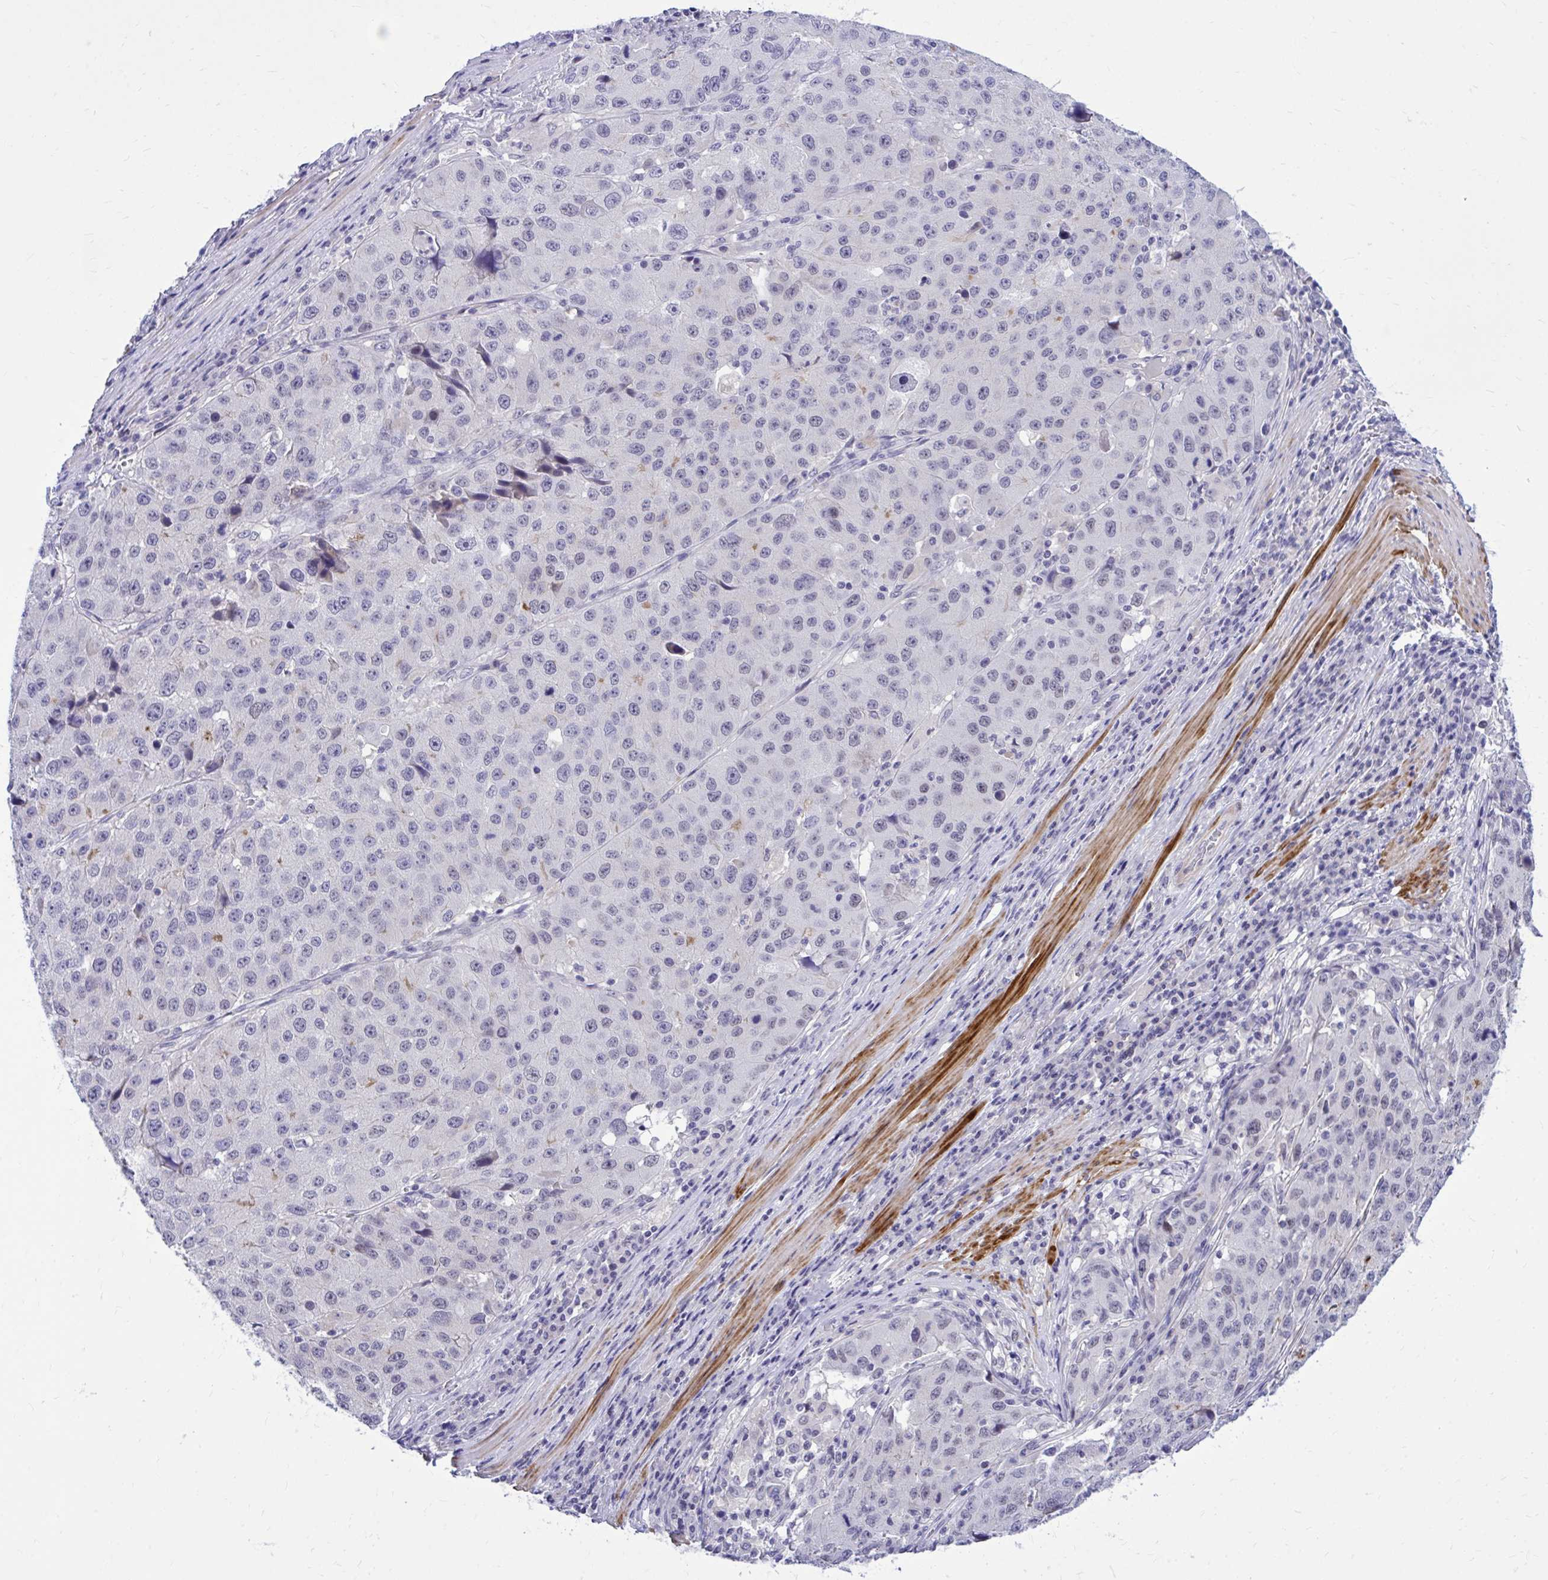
{"staining": {"intensity": "negative", "quantity": "none", "location": "none"}, "tissue": "stomach cancer", "cell_type": "Tumor cells", "image_type": "cancer", "snomed": [{"axis": "morphology", "description": "Adenocarcinoma, NOS"}, {"axis": "topography", "description": "Stomach"}], "caption": "Adenocarcinoma (stomach) was stained to show a protein in brown. There is no significant staining in tumor cells.", "gene": "ZBTB25", "patient": {"sex": "male", "age": 71}}